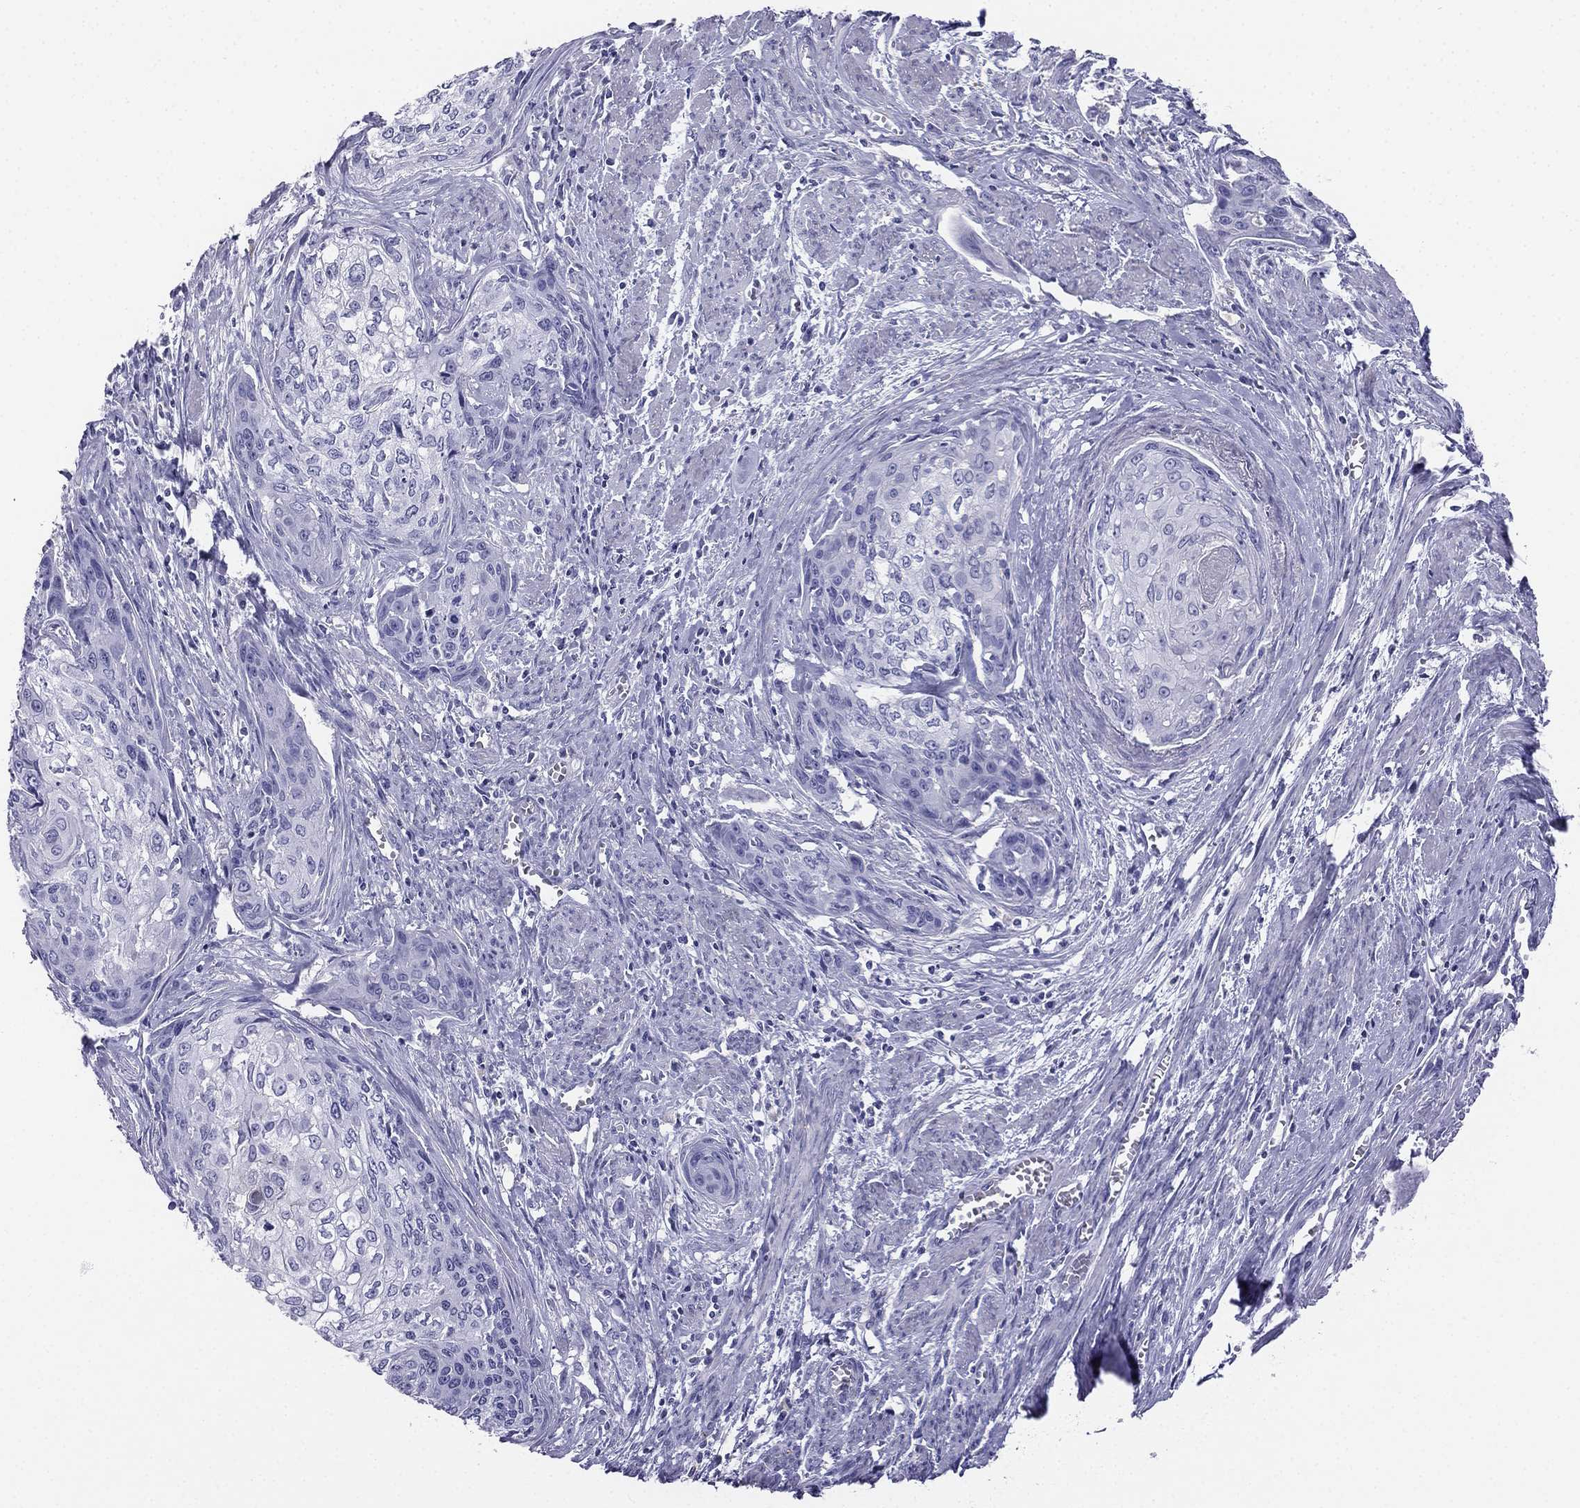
{"staining": {"intensity": "negative", "quantity": "none", "location": "none"}, "tissue": "cervical cancer", "cell_type": "Tumor cells", "image_type": "cancer", "snomed": [{"axis": "morphology", "description": "Squamous cell carcinoma, NOS"}, {"axis": "topography", "description": "Cervix"}], "caption": "DAB immunohistochemical staining of cervical cancer (squamous cell carcinoma) exhibits no significant positivity in tumor cells.", "gene": "ALOXE3", "patient": {"sex": "female", "age": 58}}